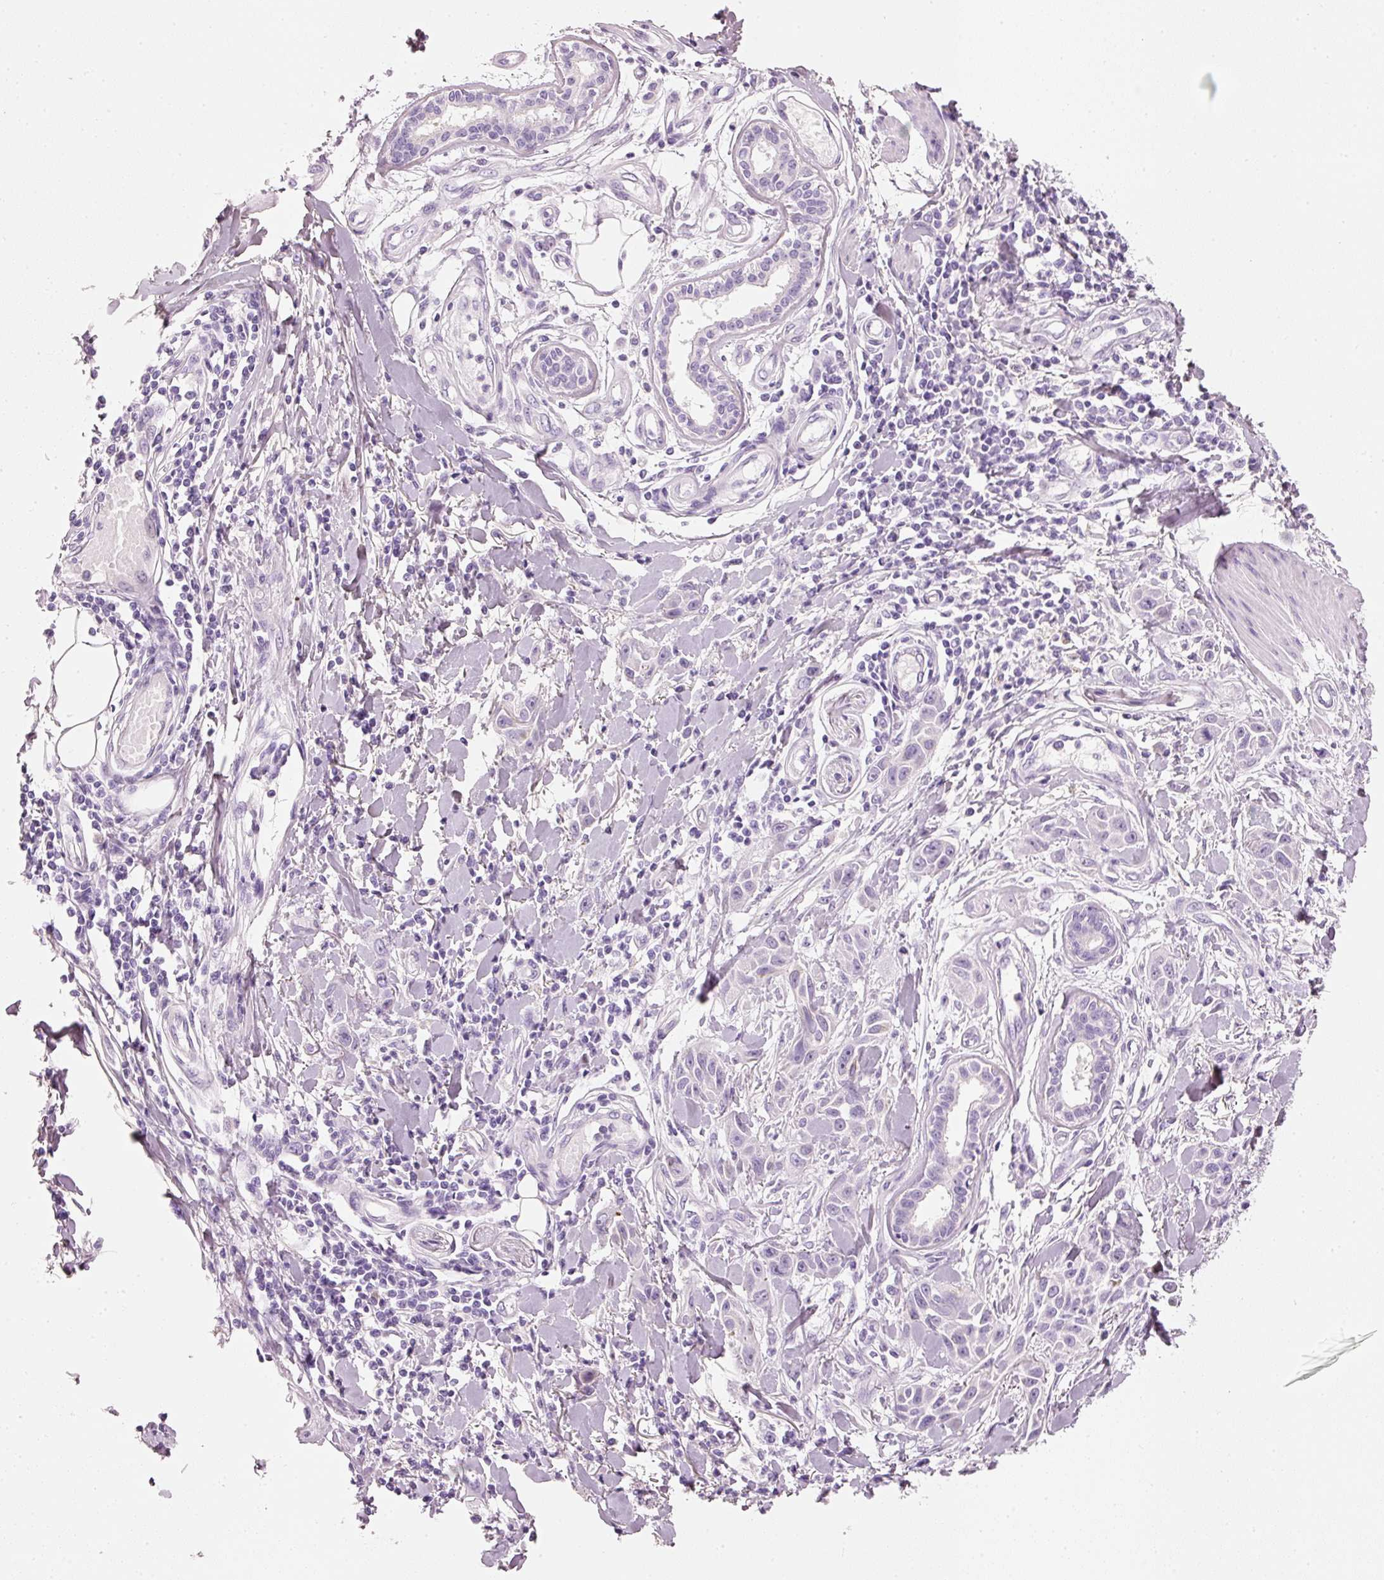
{"staining": {"intensity": "negative", "quantity": "none", "location": "none"}, "tissue": "skin cancer", "cell_type": "Tumor cells", "image_type": "cancer", "snomed": [{"axis": "morphology", "description": "Squamous cell carcinoma, NOS"}, {"axis": "topography", "description": "Skin"}], "caption": "This is an immunohistochemistry histopathology image of human skin cancer (squamous cell carcinoma). There is no expression in tumor cells.", "gene": "PDXDC1", "patient": {"sex": "female", "age": 69}}